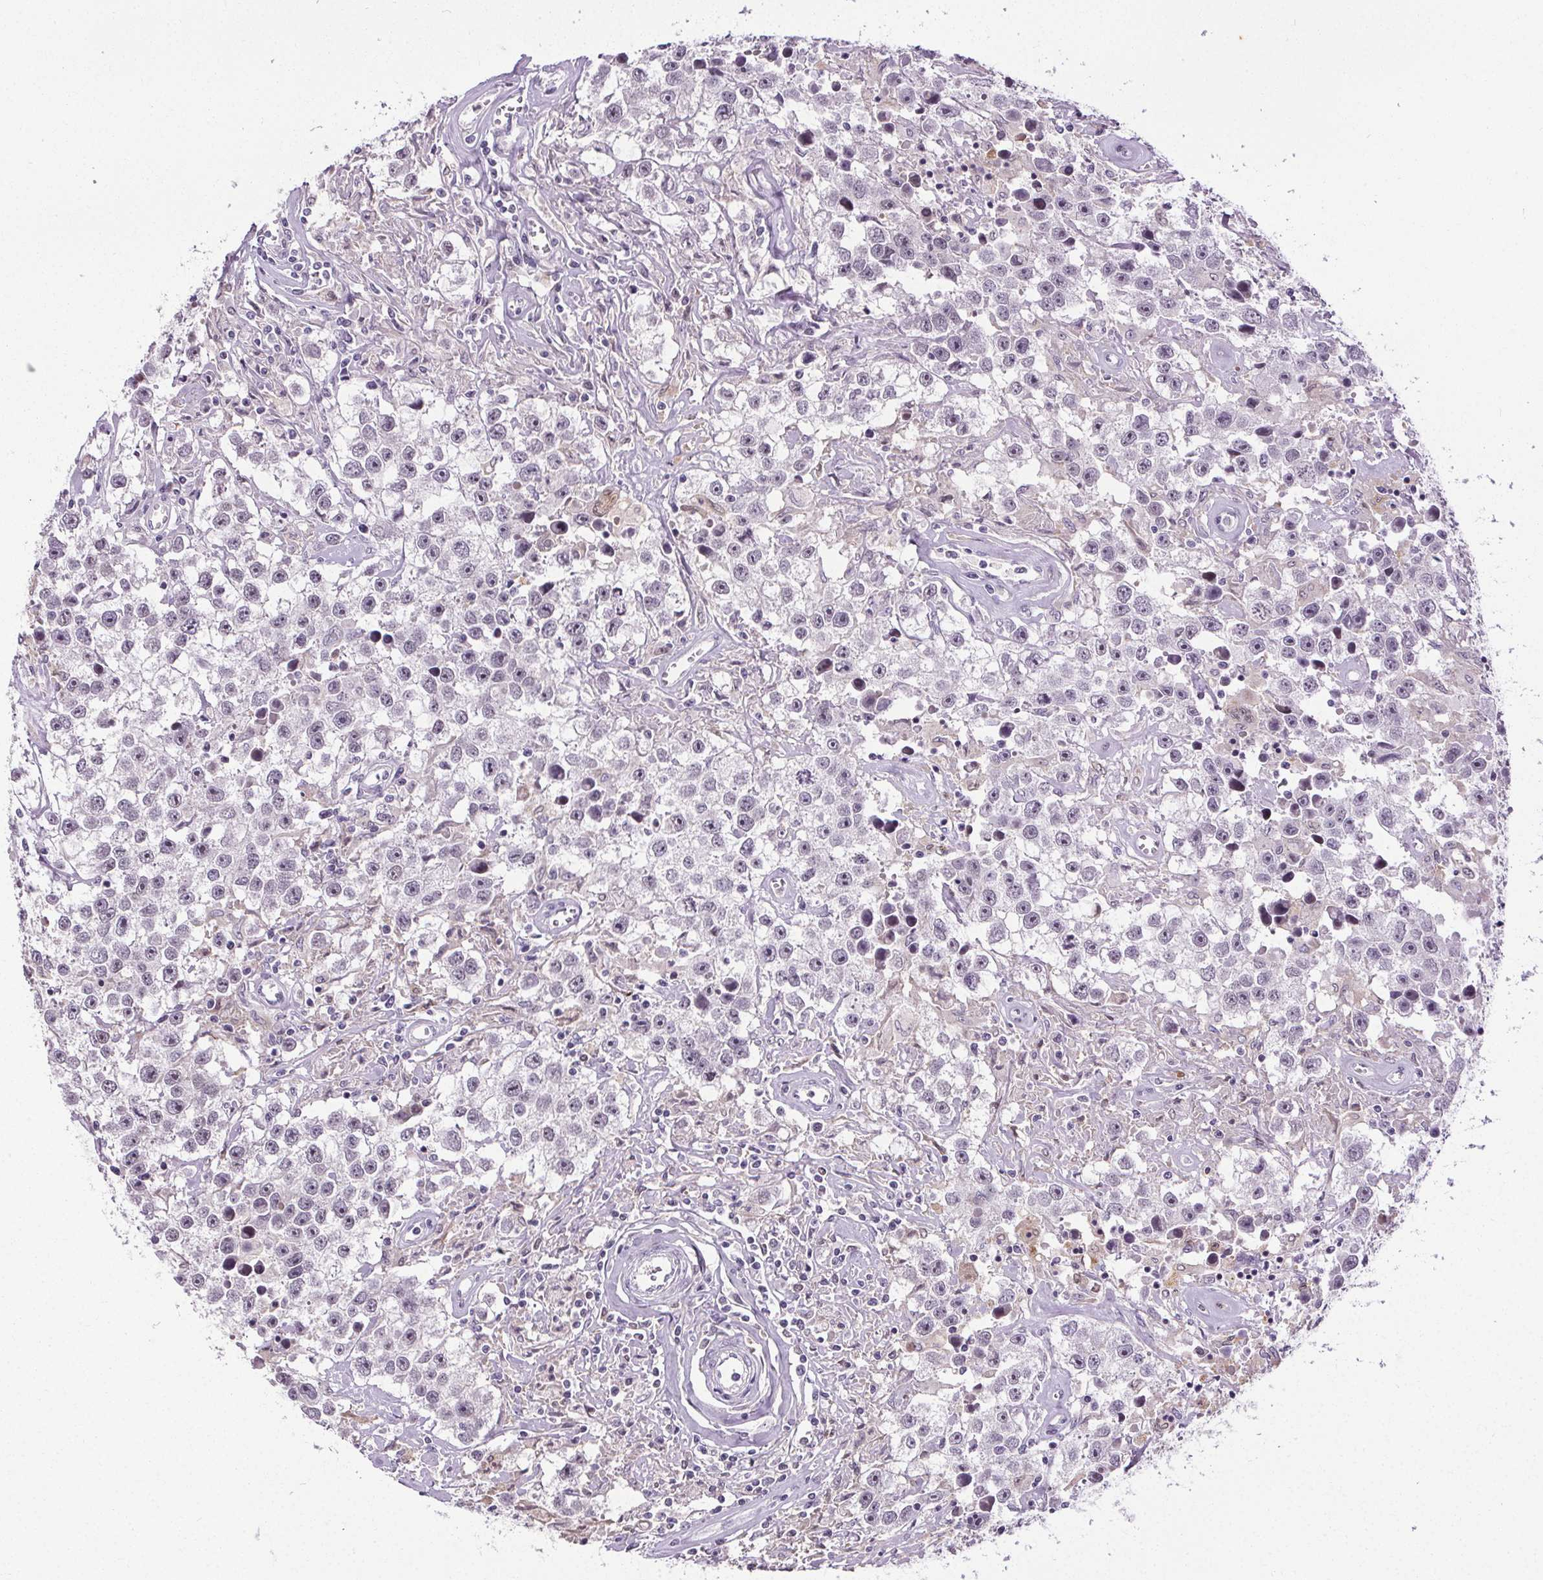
{"staining": {"intensity": "negative", "quantity": "none", "location": "none"}, "tissue": "testis cancer", "cell_type": "Tumor cells", "image_type": "cancer", "snomed": [{"axis": "morphology", "description": "Seminoma, NOS"}, {"axis": "topography", "description": "Testis"}], "caption": "An IHC image of seminoma (testis) is shown. There is no staining in tumor cells of seminoma (testis).", "gene": "TMEM240", "patient": {"sex": "male", "age": 43}}